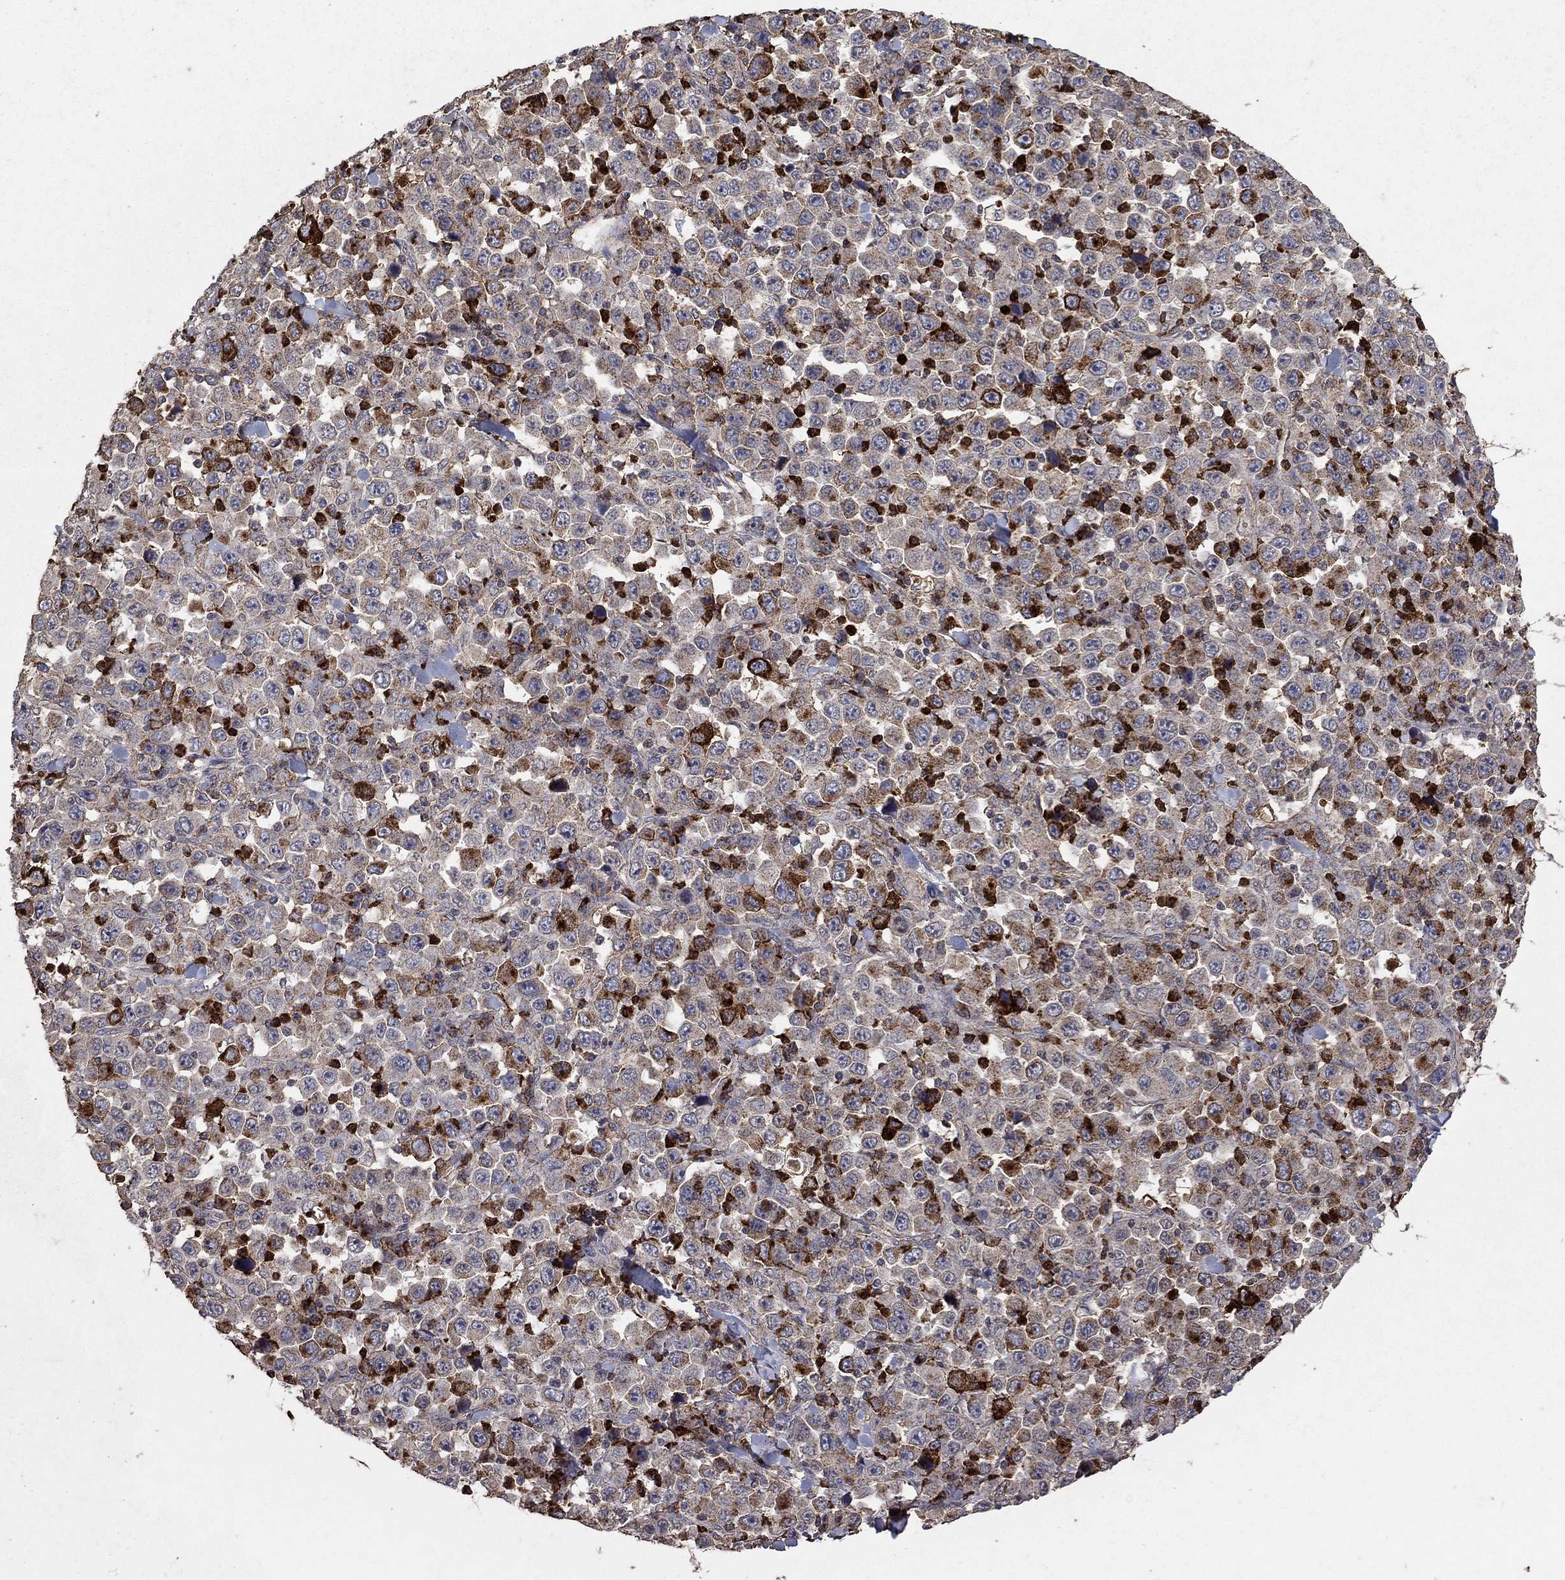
{"staining": {"intensity": "strong", "quantity": "<25%", "location": "cytoplasmic/membranous"}, "tissue": "stomach cancer", "cell_type": "Tumor cells", "image_type": "cancer", "snomed": [{"axis": "morphology", "description": "Normal tissue, NOS"}, {"axis": "morphology", "description": "Adenocarcinoma, NOS"}, {"axis": "topography", "description": "Stomach, upper"}, {"axis": "topography", "description": "Stomach"}], "caption": "Human adenocarcinoma (stomach) stained with a brown dye reveals strong cytoplasmic/membranous positive expression in about <25% of tumor cells.", "gene": "CD24", "patient": {"sex": "male", "age": 59}}